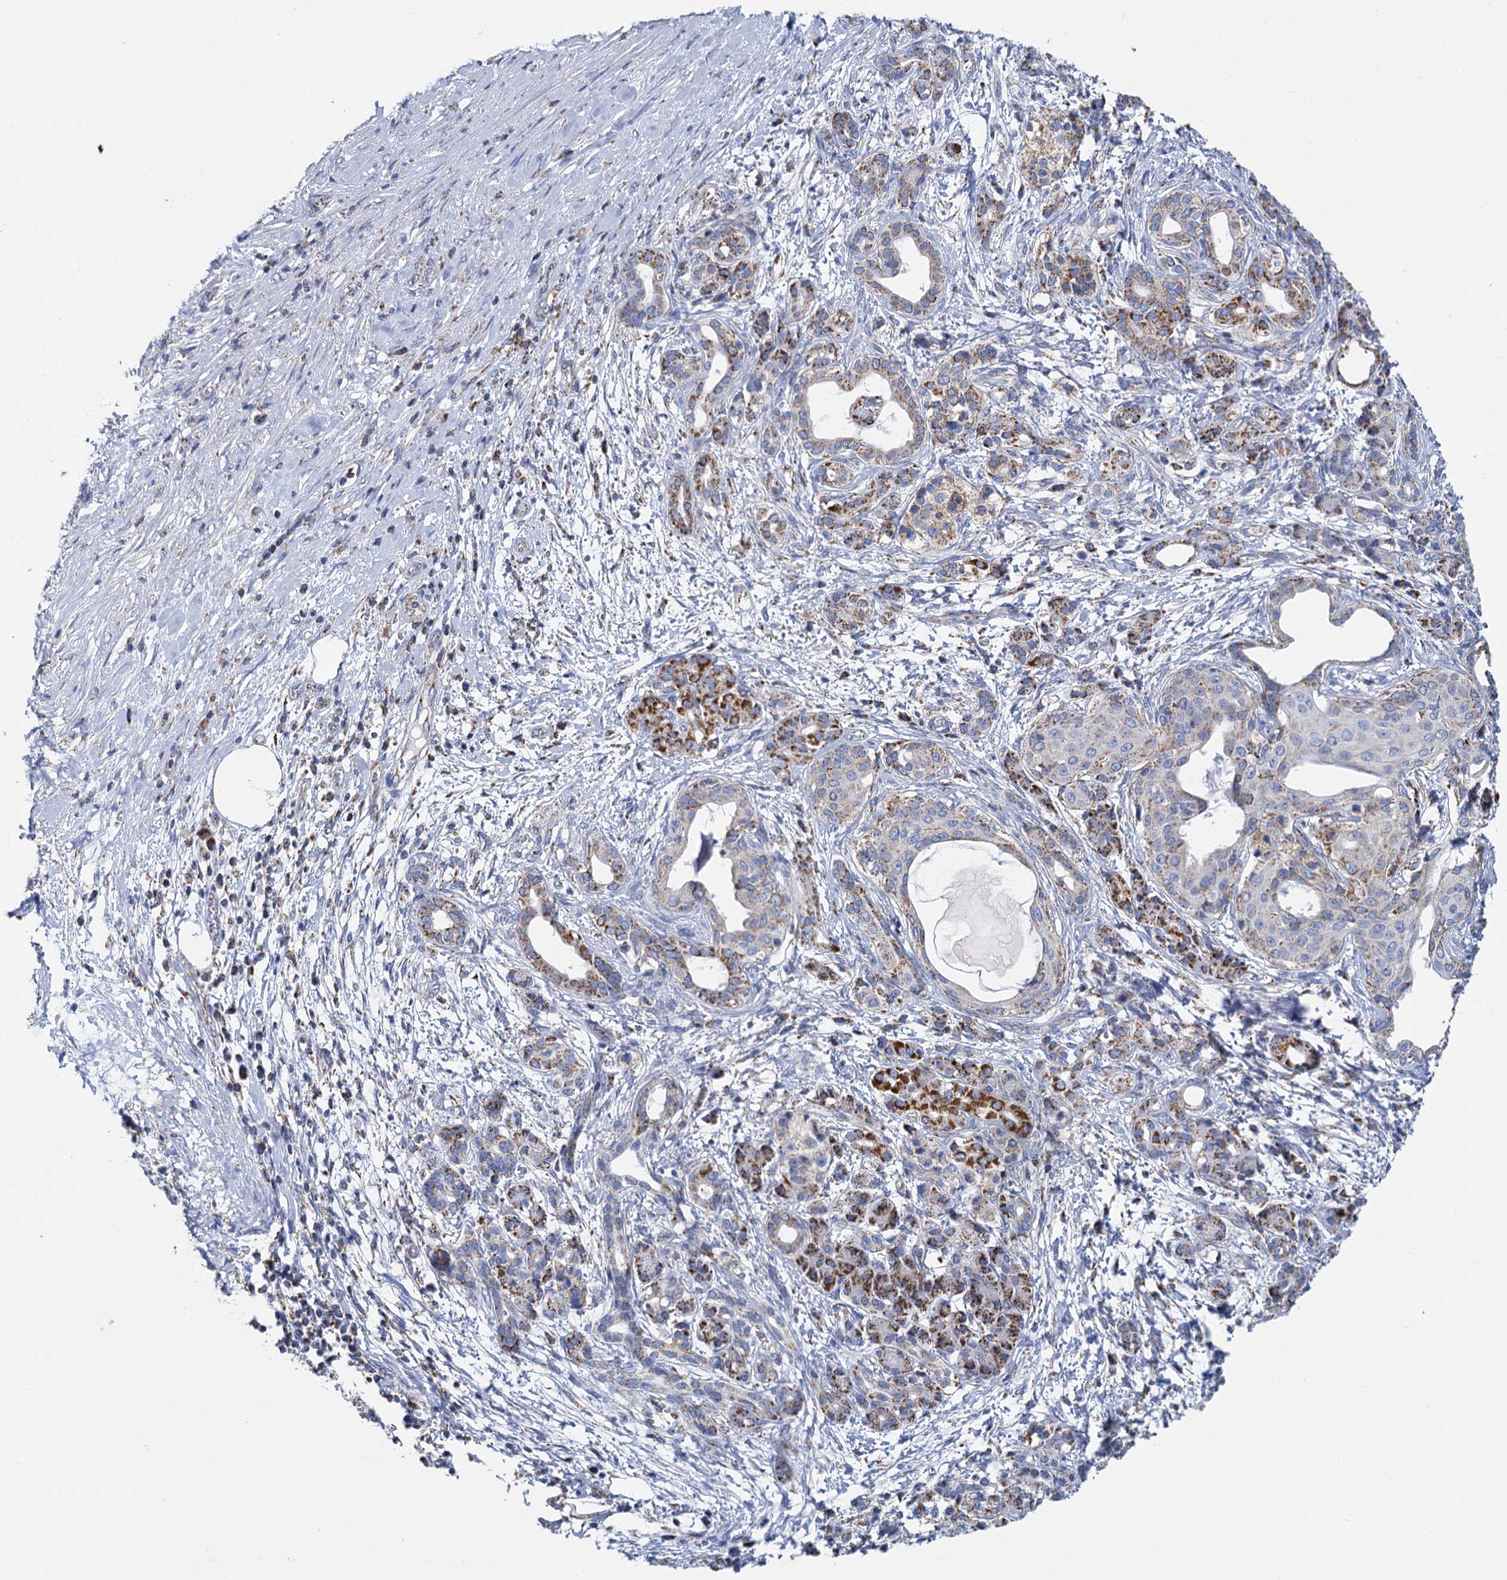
{"staining": {"intensity": "moderate", "quantity": "25%-75%", "location": "cytoplasmic/membranous"}, "tissue": "pancreatic cancer", "cell_type": "Tumor cells", "image_type": "cancer", "snomed": [{"axis": "morphology", "description": "Adenocarcinoma, NOS"}, {"axis": "topography", "description": "Pancreas"}], "caption": "A histopathology image of human adenocarcinoma (pancreatic) stained for a protein demonstrates moderate cytoplasmic/membranous brown staining in tumor cells.", "gene": "CCP110", "patient": {"sex": "female", "age": 55}}